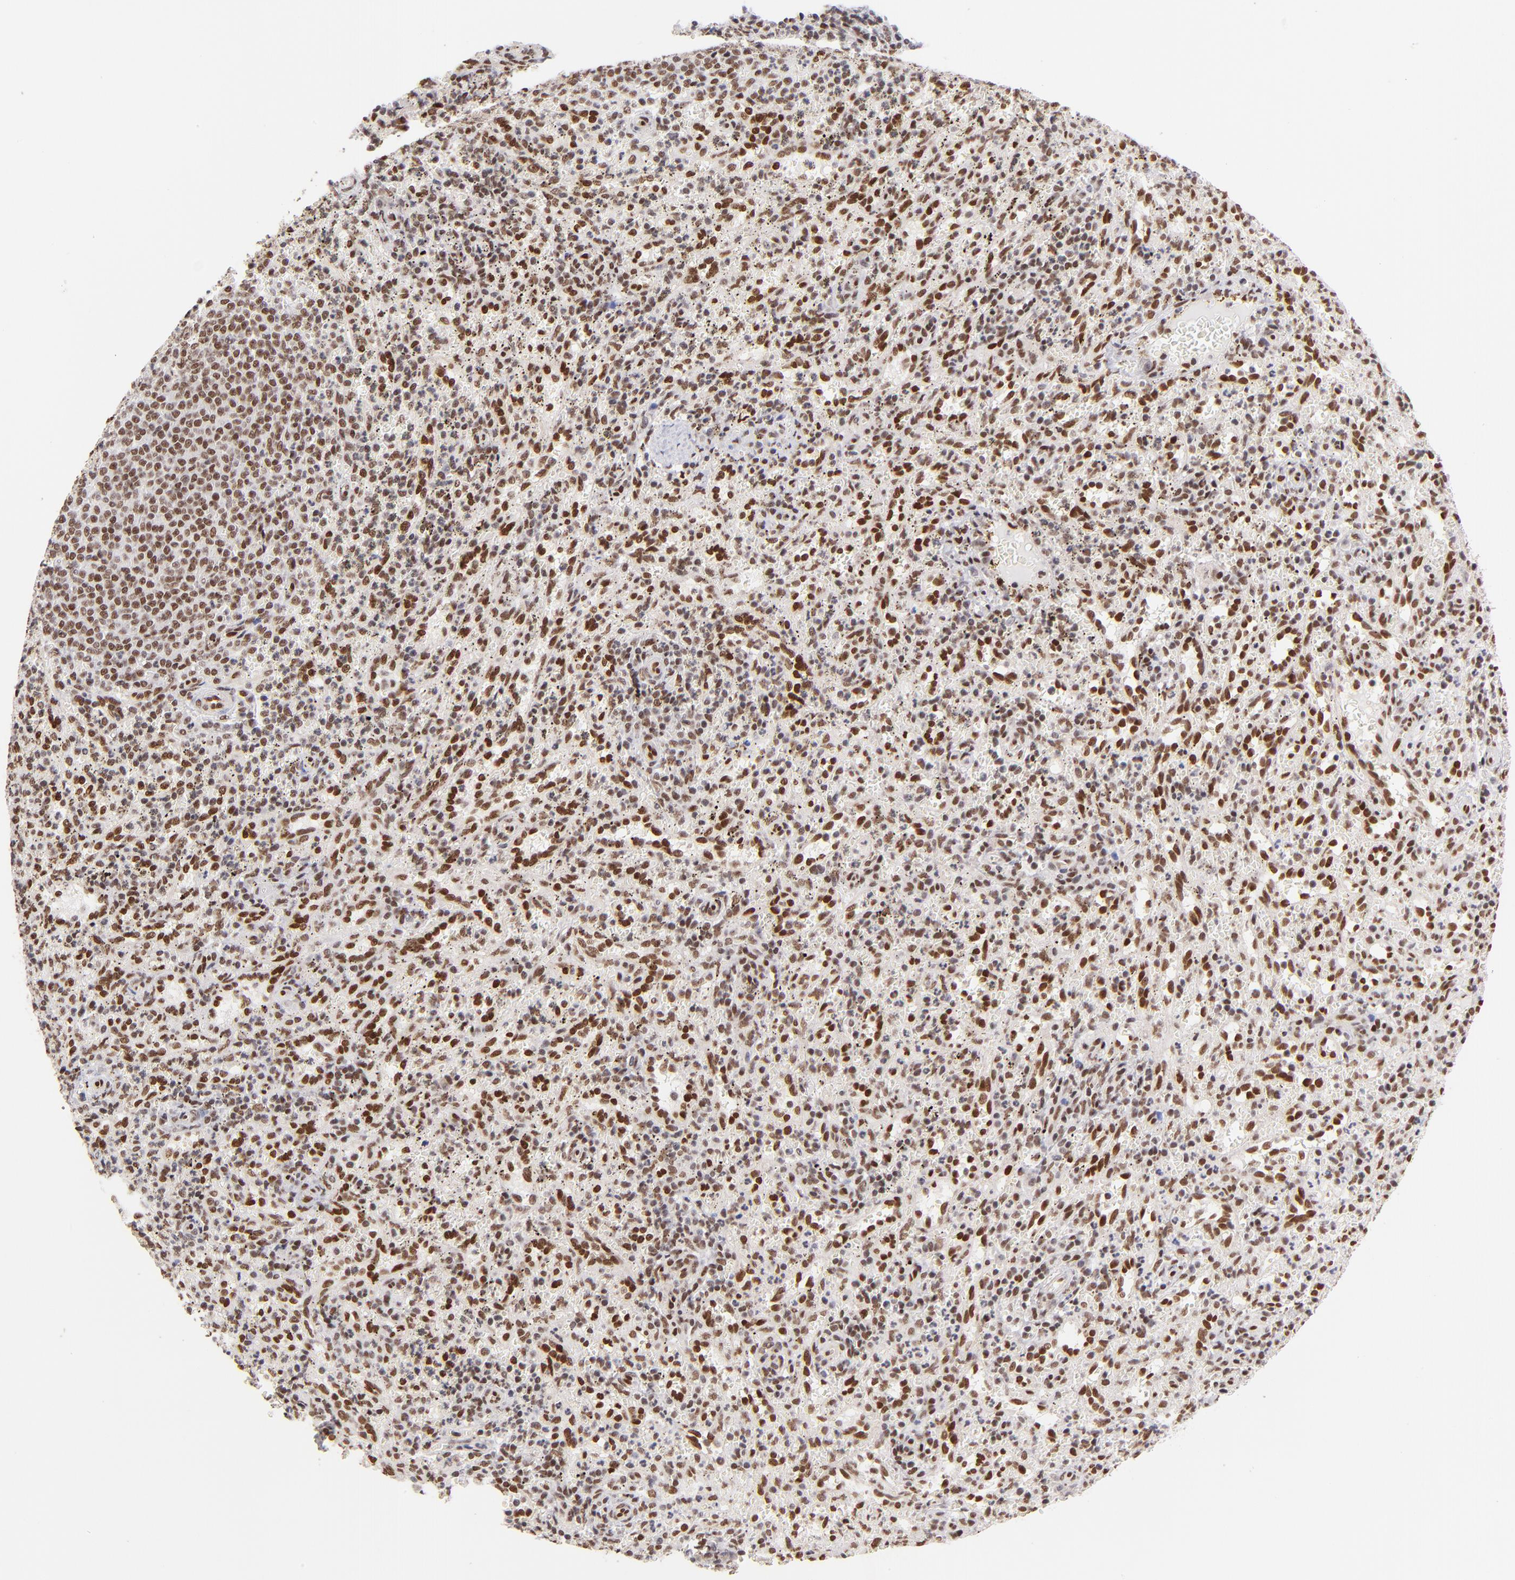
{"staining": {"intensity": "strong", "quantity": ">75%", "location": "nuclear"}, "tissue": "spleen", "cell_type": "Cells in red pulp", "image_type": "normal", "snomed": [{"axis": "morphology", "description": "Normal tissue, NOS"}, {"axis": "topography", "description": "Spleen"}], "caption": "Brown immunohistochemical staining in benign human spleen demonstrates strong nuclear positivity in approximately >75% of cells in red pulp. (DAB (3,3'-diaminobenzidine) IHC with brightfield microscopy, high magnification).", "gene": "MIDEAS", "patient": {"sex": "female", "age": 10}}